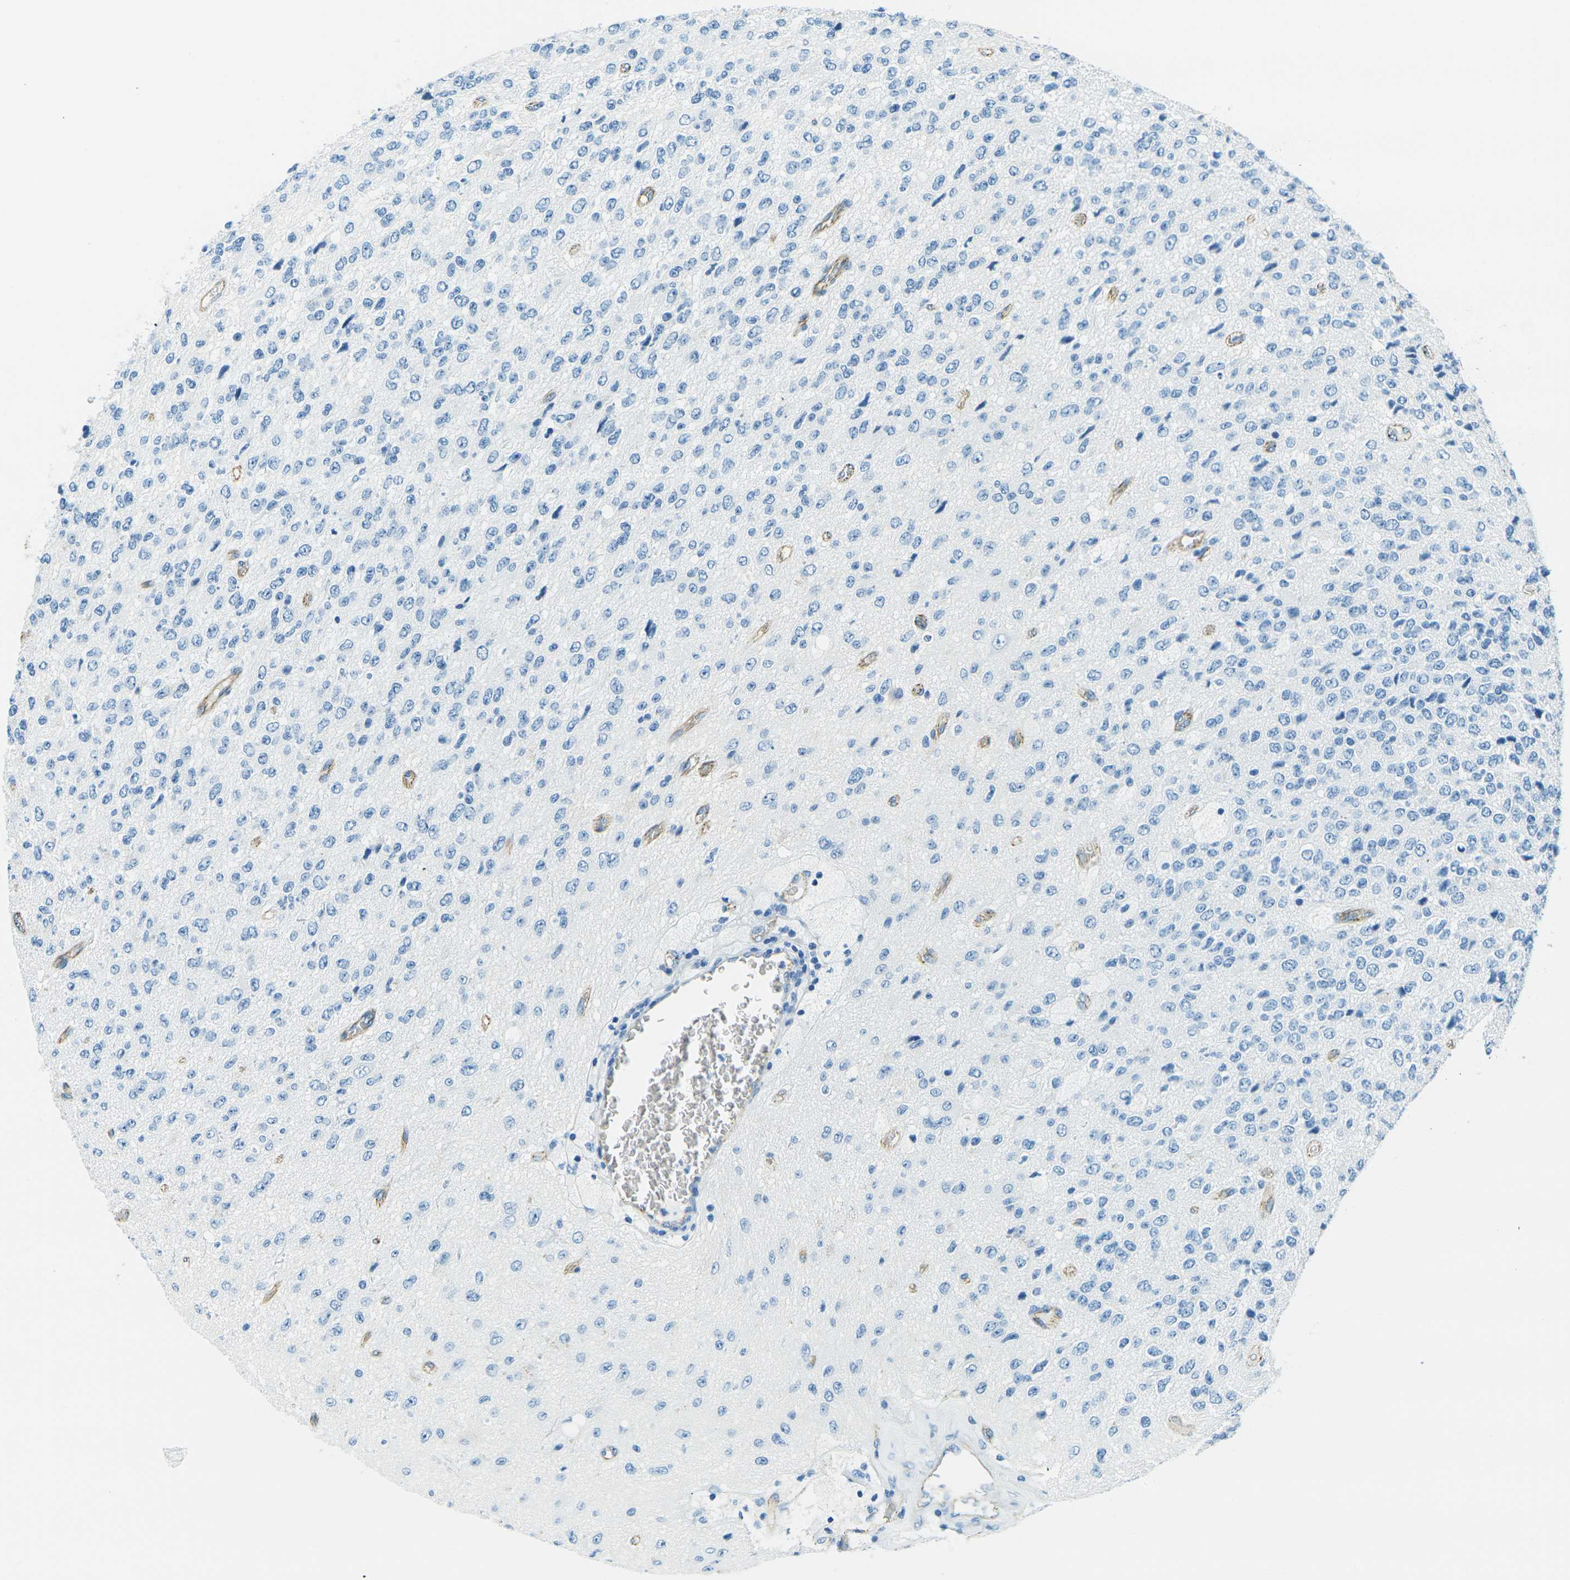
{"staining": {"intensity": "negative", "quantity": "none", "location": "none"}, "tissue": "glioma", "cell_type": "Tumor cells", "image_type": "cancer", "snomed": [{"axis": "morphology", "description": "Glioma, malignant, High grade"}, {"axis": "topography", "description": "pancreas cauda"}], "caption": "Immunohistochemistry photomicrograph of human malignant high-grade glioma stained for a protein (brown), which shows no positivity in tumor cells.", "gene": "OCLN", "patient": {"sex": "male", "age": 60}}